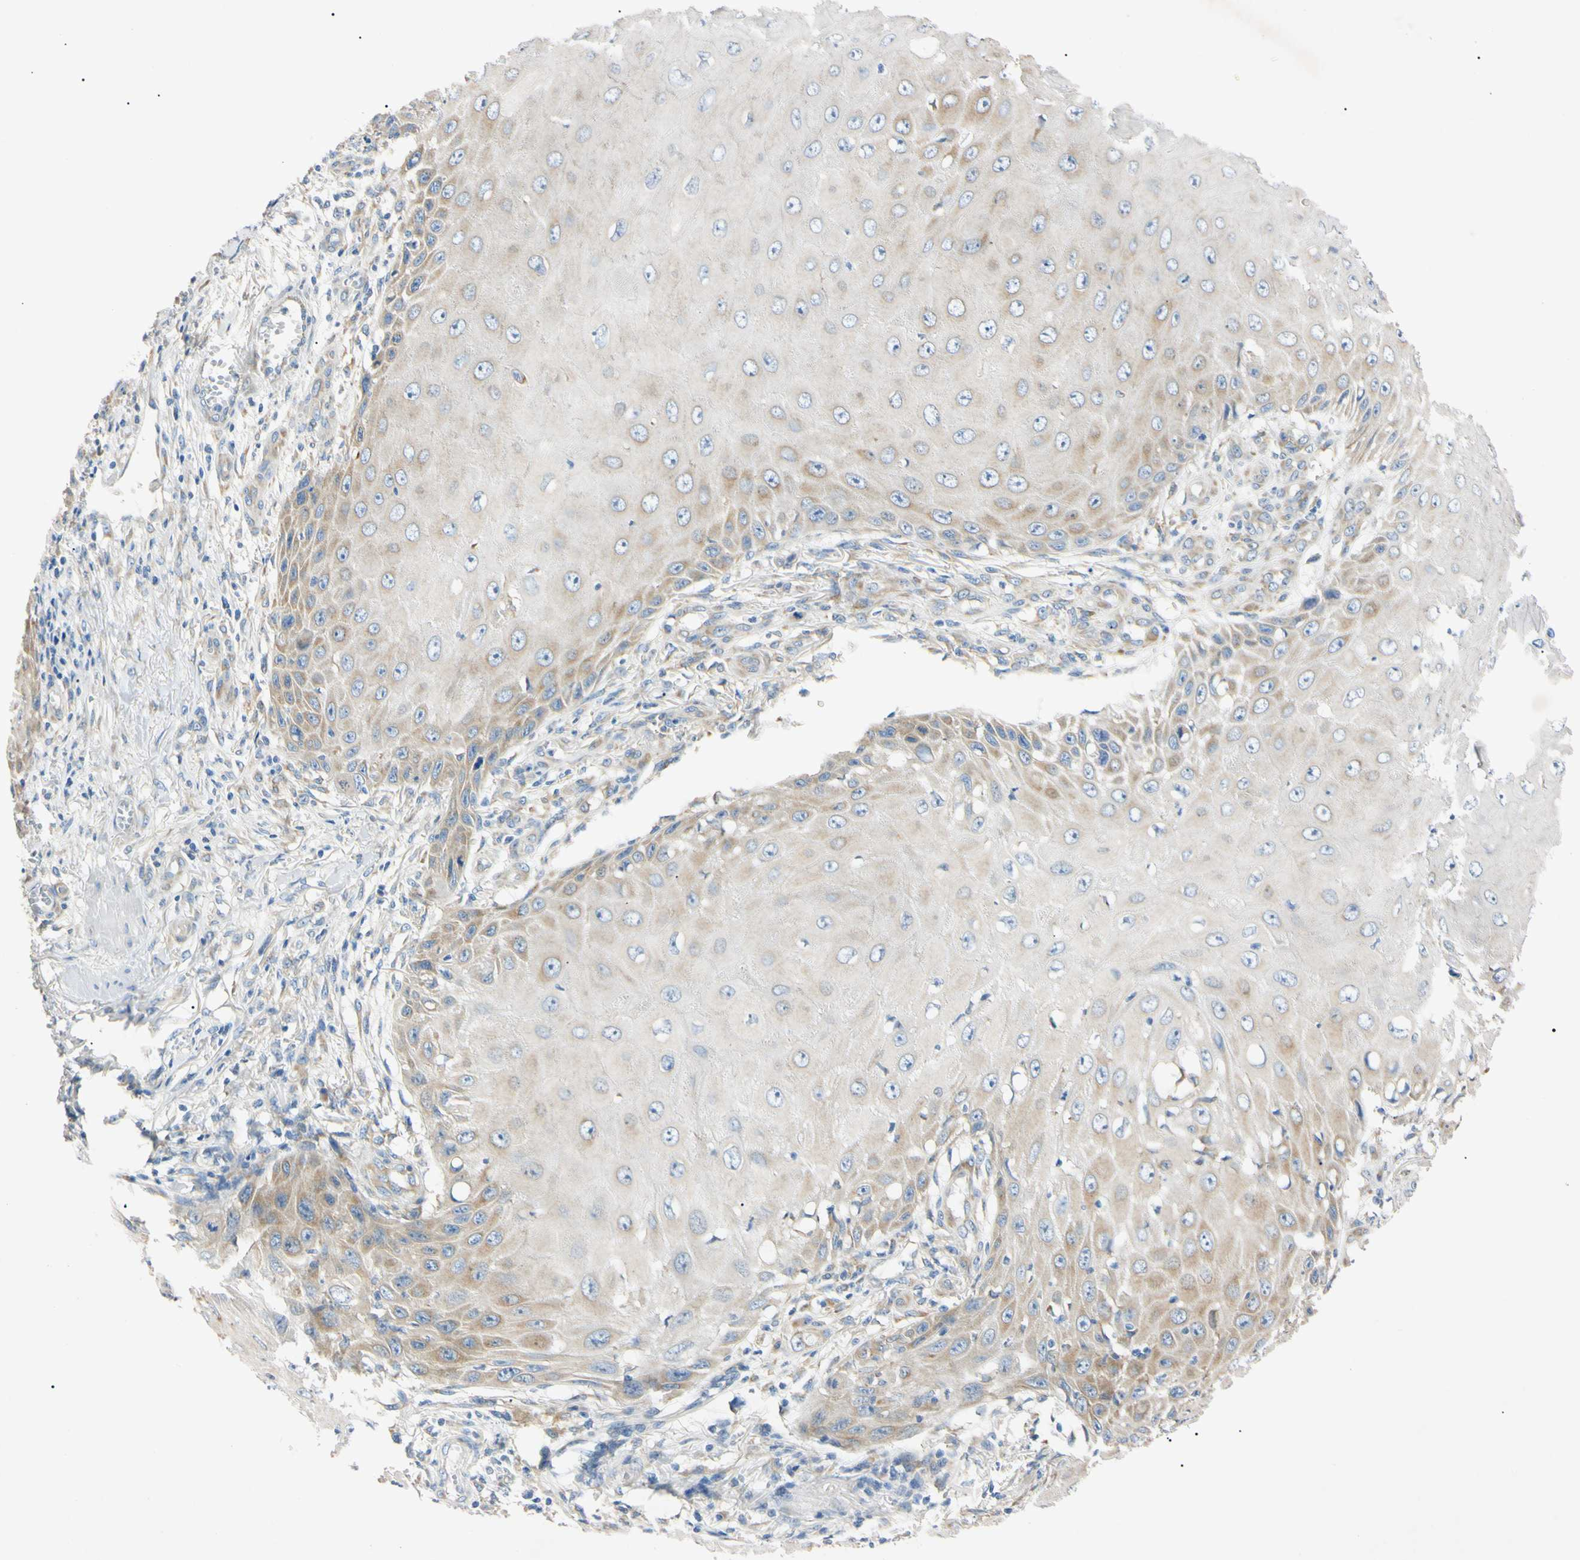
{"staining": {"intensity": "moderate", "quantity": "<25%", "location": "cytoplasmic/membranous"}, "tissue": "skin cancer", "cell_type": "Tumor cells", "image_type": "cancer", "snomed": [{"axis": "morphology", "description": "Squamous cell carcinoma, NOS"}, {"axis": "topography", "description": "Skin"}], "caption": "This is a photomicrograph of immunohistochemistry staining of skin squamous cell carcinoma, which shows moderate positivity in the cytoplasmic/membranous of tumor cells.", "gene": "DNAJB12", "patient": {"sex": "female", "age": 73}}